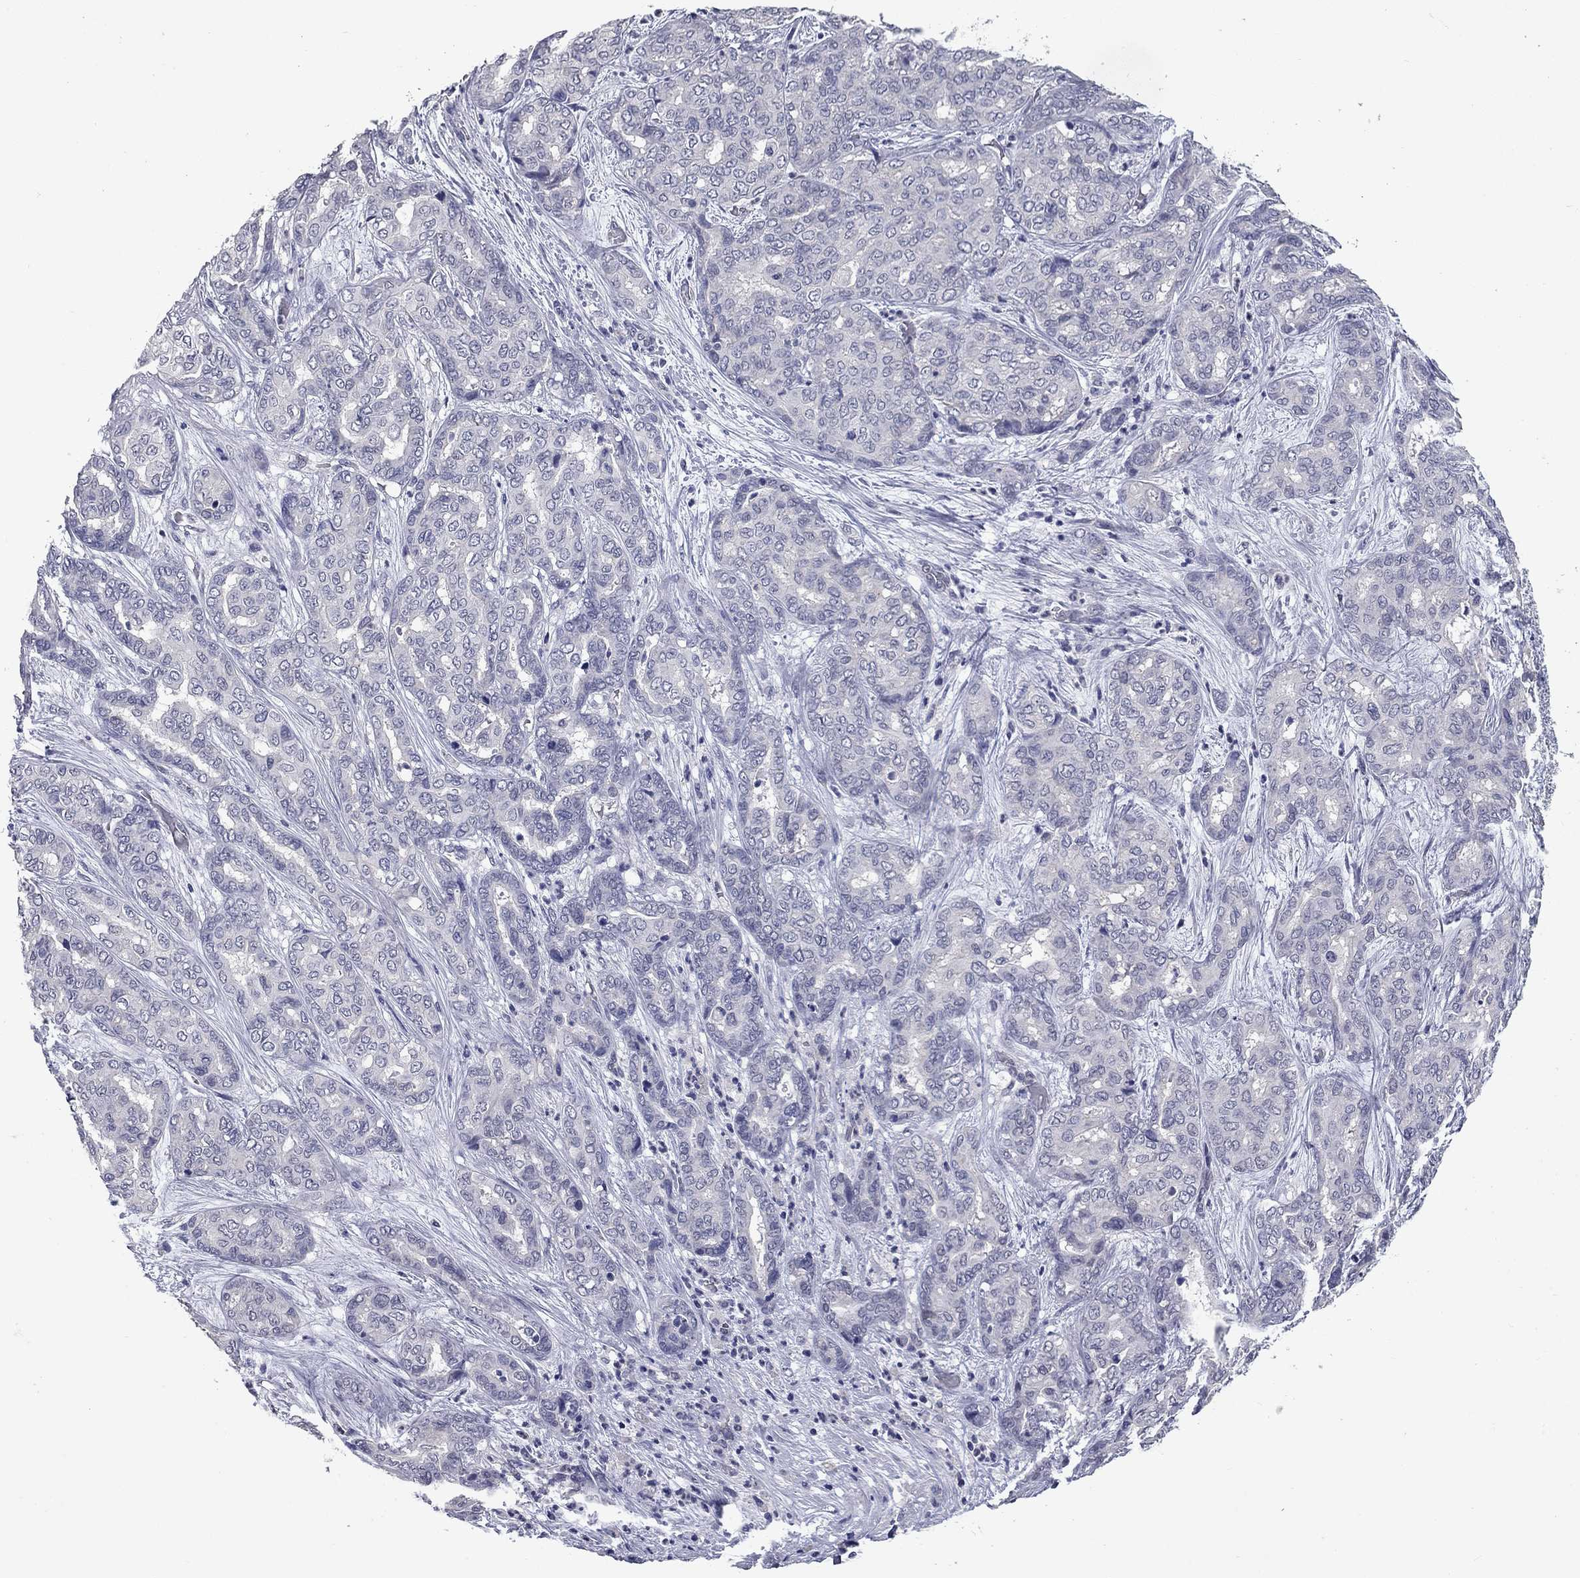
{"staining": {"intensity": "negative", "quantity": "none", "location": "none"}, "tissue": "liver cancer", "cell_type": "Tumor cells", "image_type": "cancer", "snomed": [{"axis": "morphology", "description": "Cholangiocarcinoma"}, {"axis": "topography", "description": "Liver"}], "caption": "Immunohistochemistry (IHC) photomicrograph of liver cancer (cholangiocarcinoma) stained for a protein (brown), which reveals no positivity in tumor cells.", "gene": "SHOC2", "patient": {"sex": "female", "age": 64}}